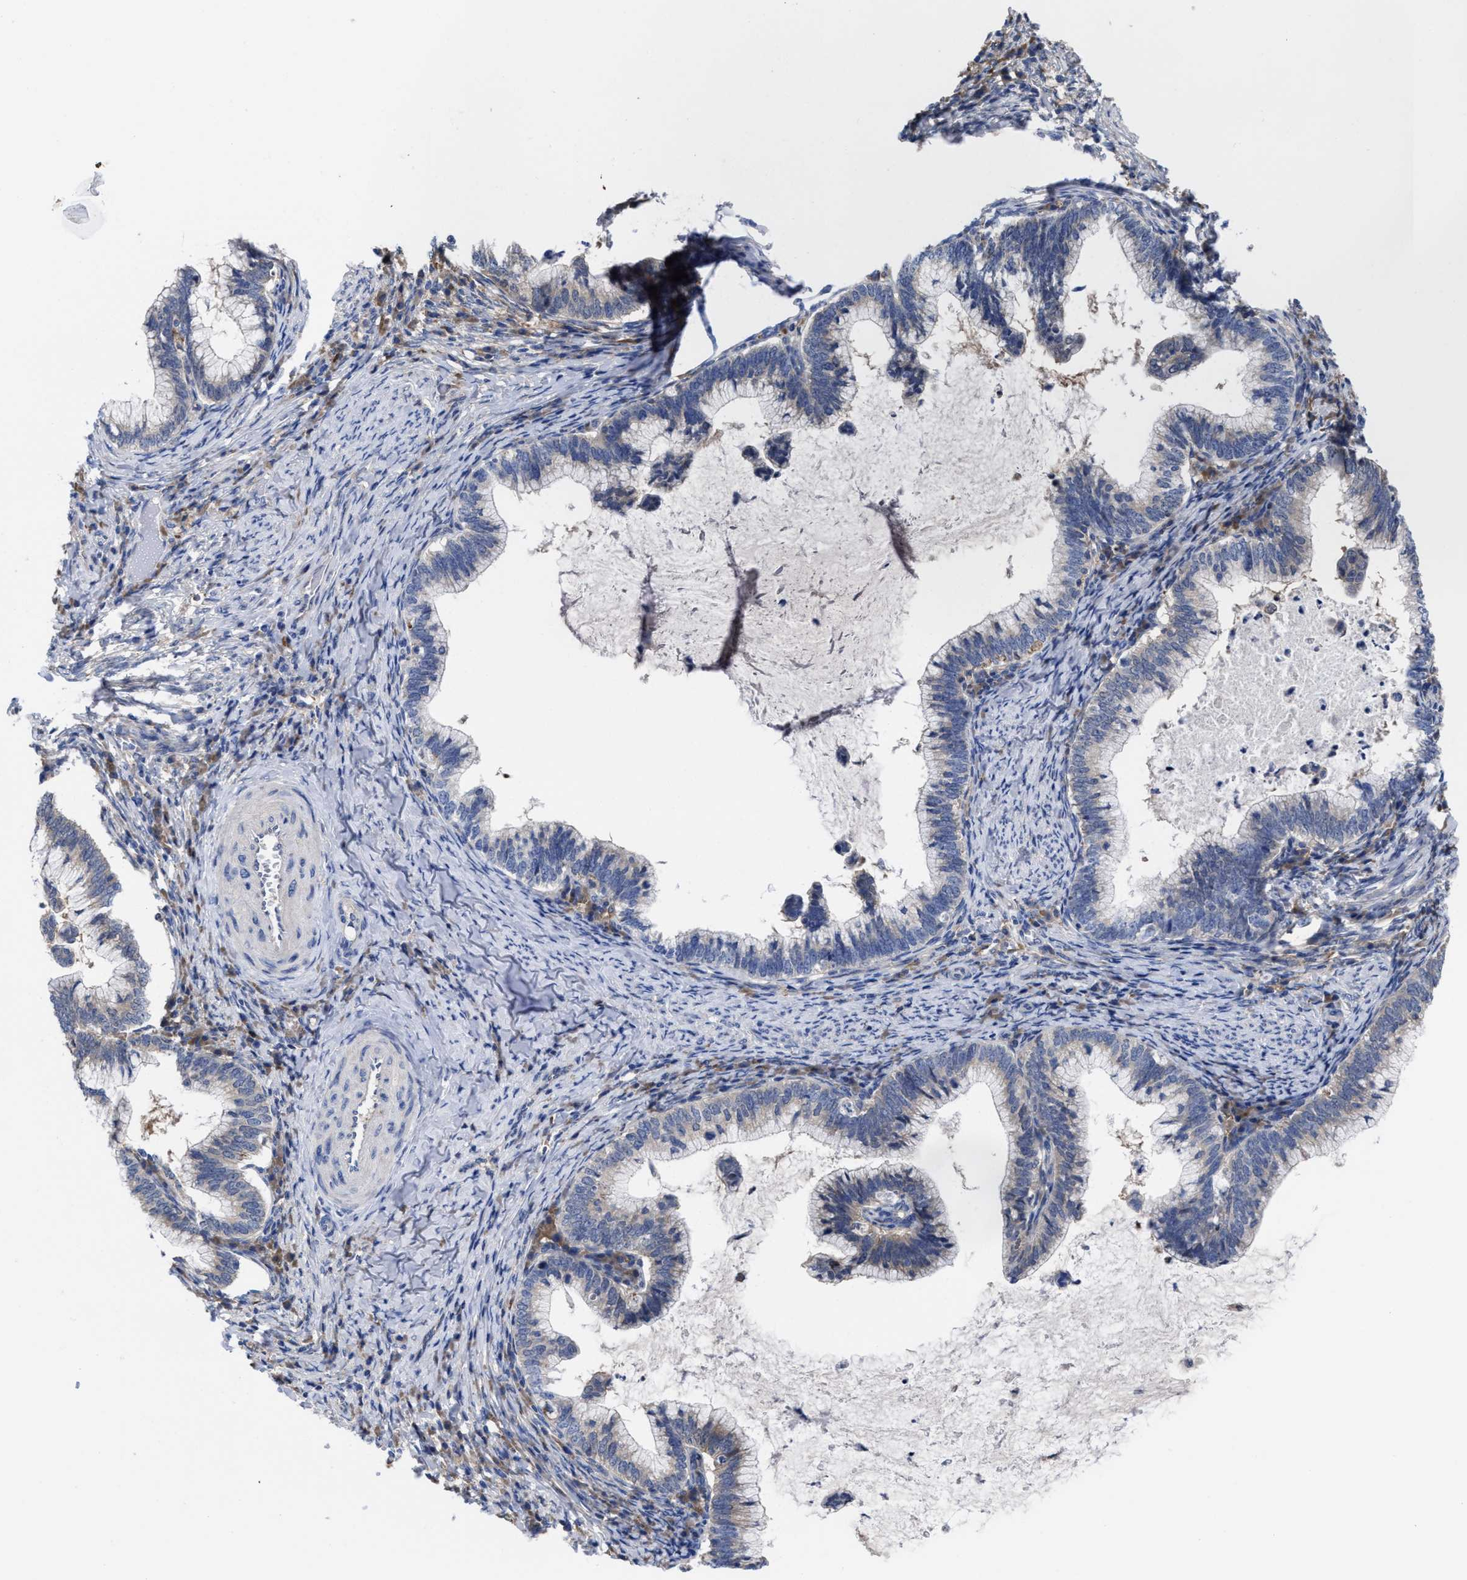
{"staining": {"intensity": "weak", "quantity": "<25%", "location": "cytoplasmic/membranous"}, "tissue": "cervical cancer", "cell_type": "Tumor cells", "image_type": "cancer", "snomed": [{"axis": "morphology", "description": "Adenocarcinoma, NOS"}, {"axis": "topography", "description": "Cervix"}], "caption": "High magnification brightfield microscopy of cervical cancer (adenocarcinoma) stained with DAB (3,3'-diaminobenzidine) (brown) and counterstained with hematoxylin (blue): tumor cells show no significant expression.", "gene": "TXNDC17", "patient": {"sex": "female", "age": 36}}